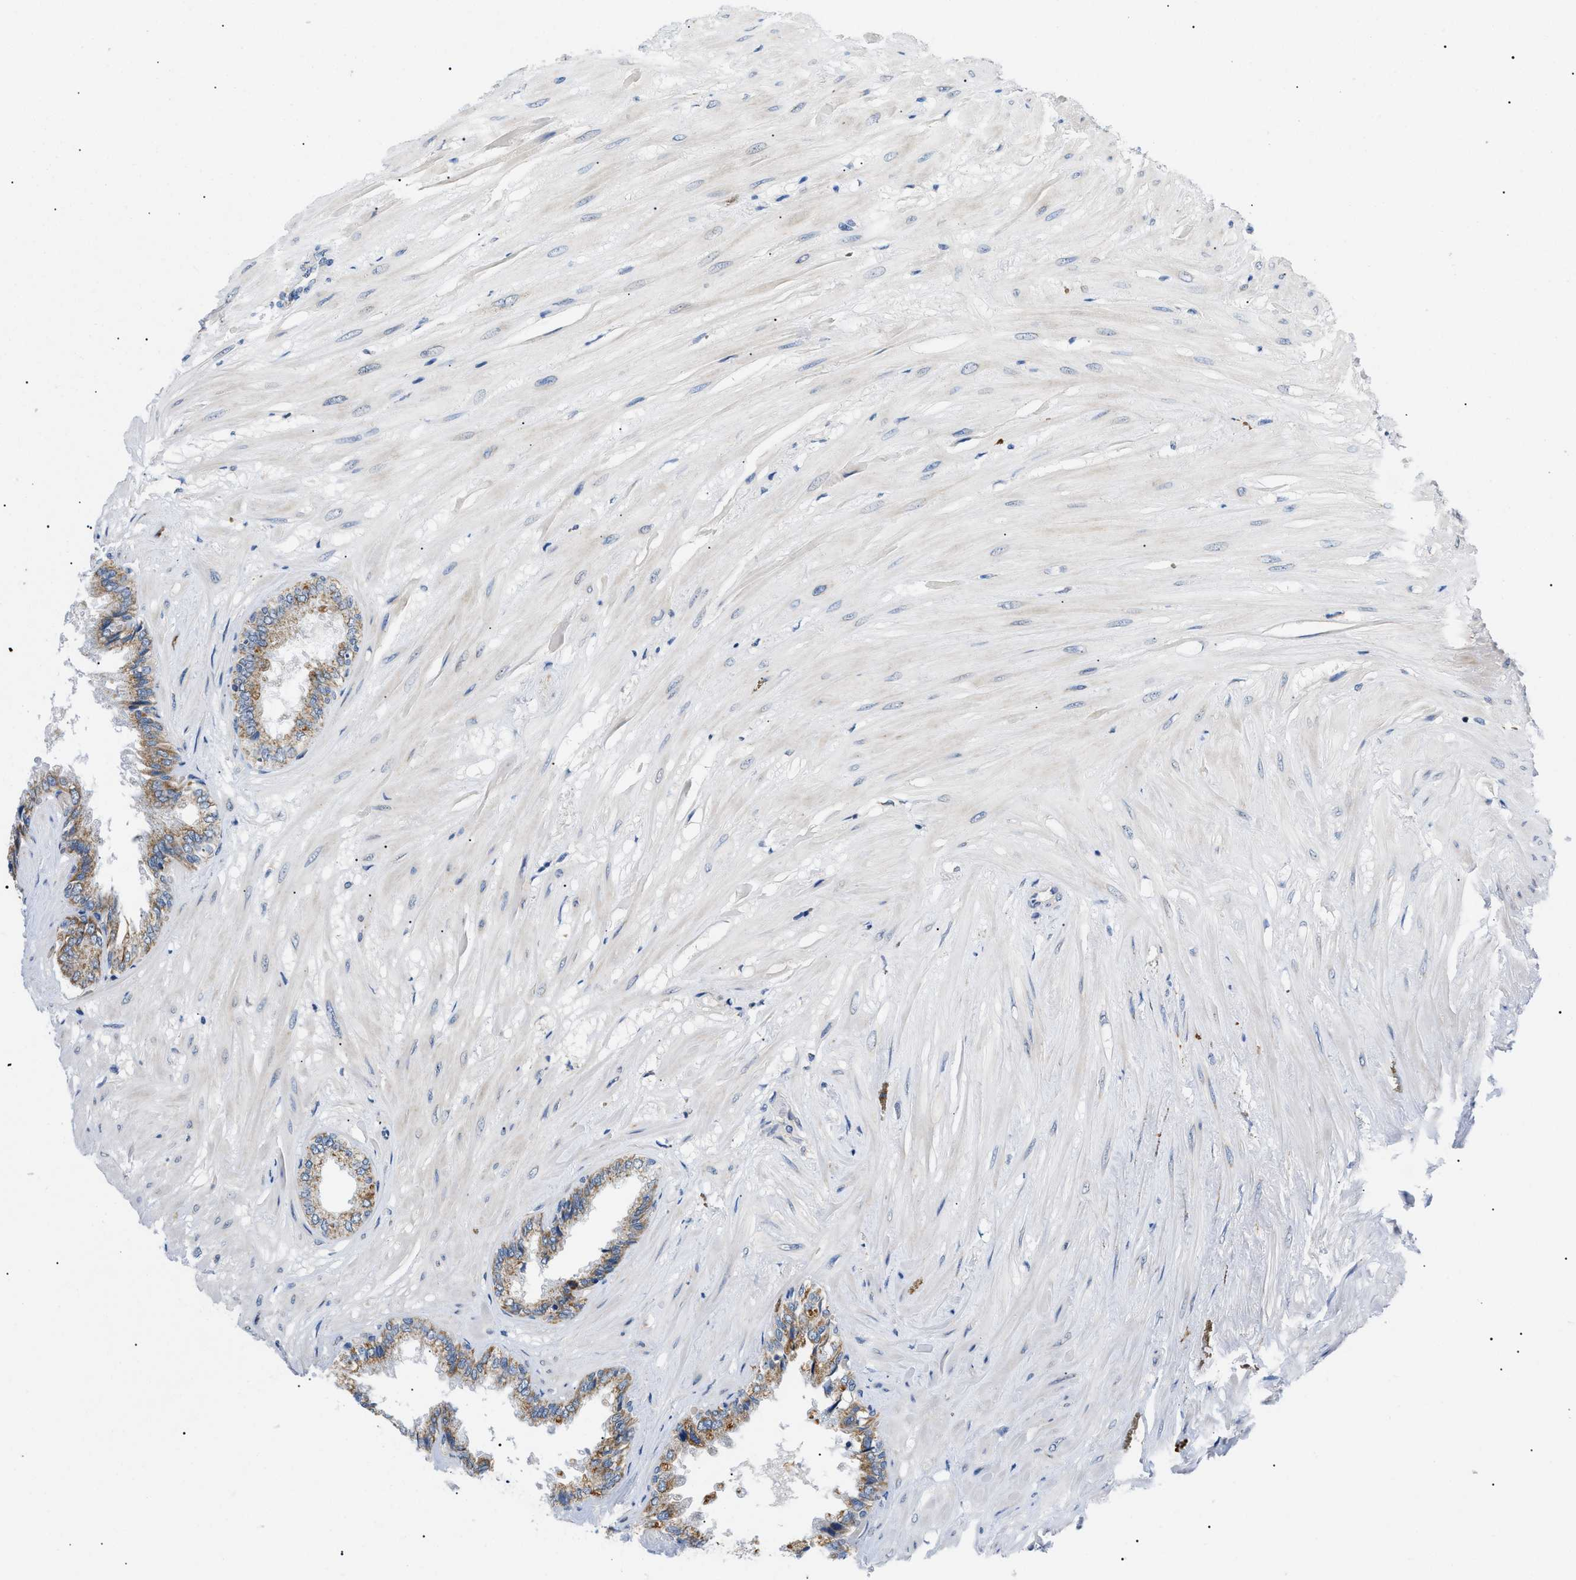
{"staining": {"intensity": "moderate", "quantity": ">75%", "location": "cytoplasmic/membranous"}, "tissue": "seminal vesicle", "cell_type": "Glandular cells", "image_type": "normal", "snomed": [{"axis": "morphology", "description": "Normal tissue, NOS"}, {"axis": "topography", "description": "Seminal veicle"}], "caption": "Moderate cytoplasmic/membranous protein positivity is identified in approximately >75% of glandular cells in seminal vesicle.", "gene": "TOMM6", "patient": {"sex": "male", "age": 46}}